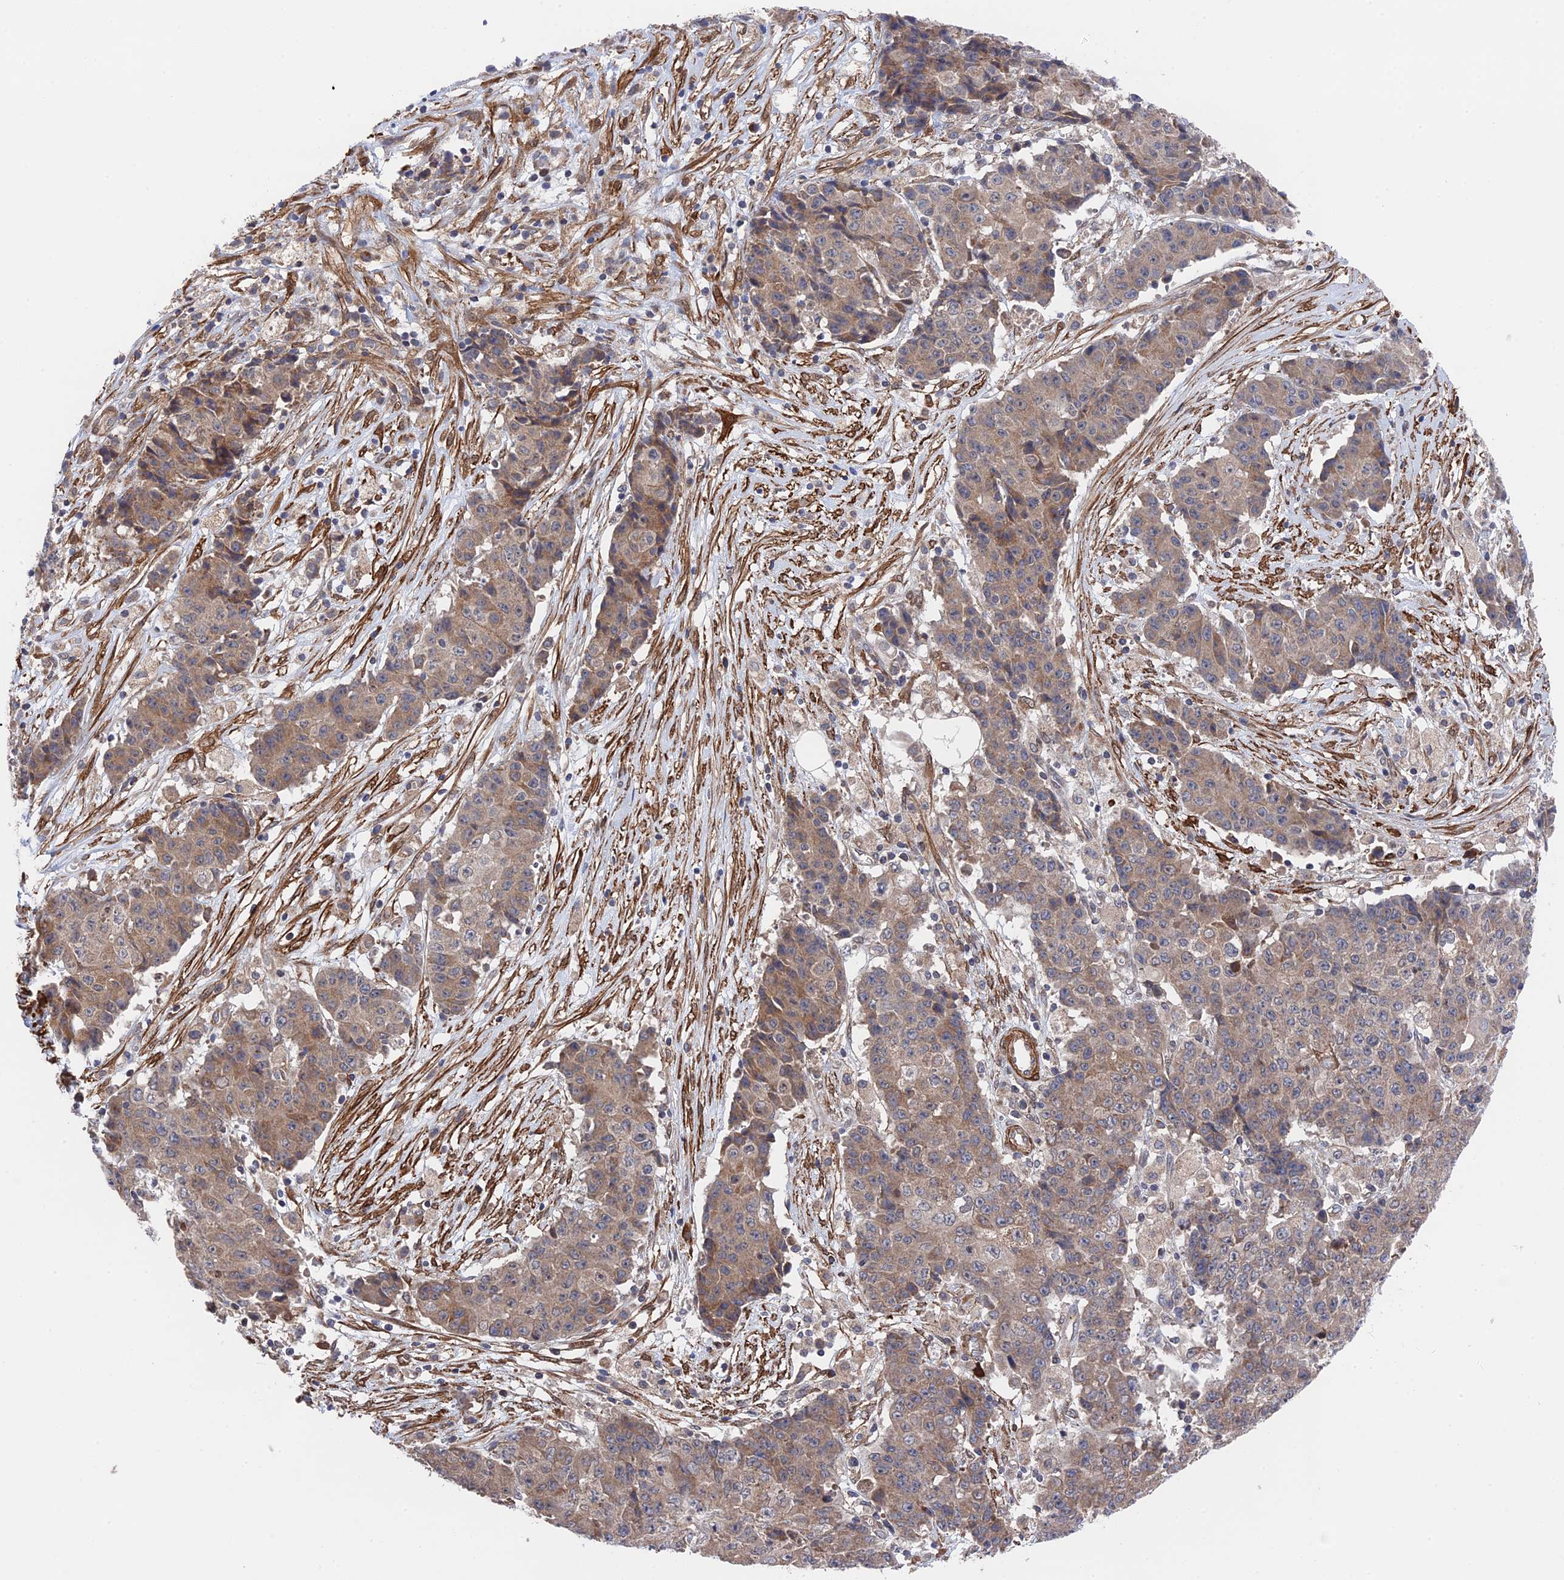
{"staining": {"intensity": "weak", "quantity": ">75%", "location": "cytoplasmic/membranous"}, "tissue": "ovarian cancer", "cell_type": "Tumor cells", "image_type": "cancer", "snomed": [{"axis": "morphology", "description": "Carcinoma, endometroid"}, {"axis": "topography", "description": "Ovary"}], "caption": "Immunohistochemical staining of human ovarian cancer (endometroid carcinoma) demonstrates weak cytoplasmic/membranous protein positivity in approximately >75% of tumor cells.", "gene": "ZNF320", "patient": {"sex": "female", "age": 42}}